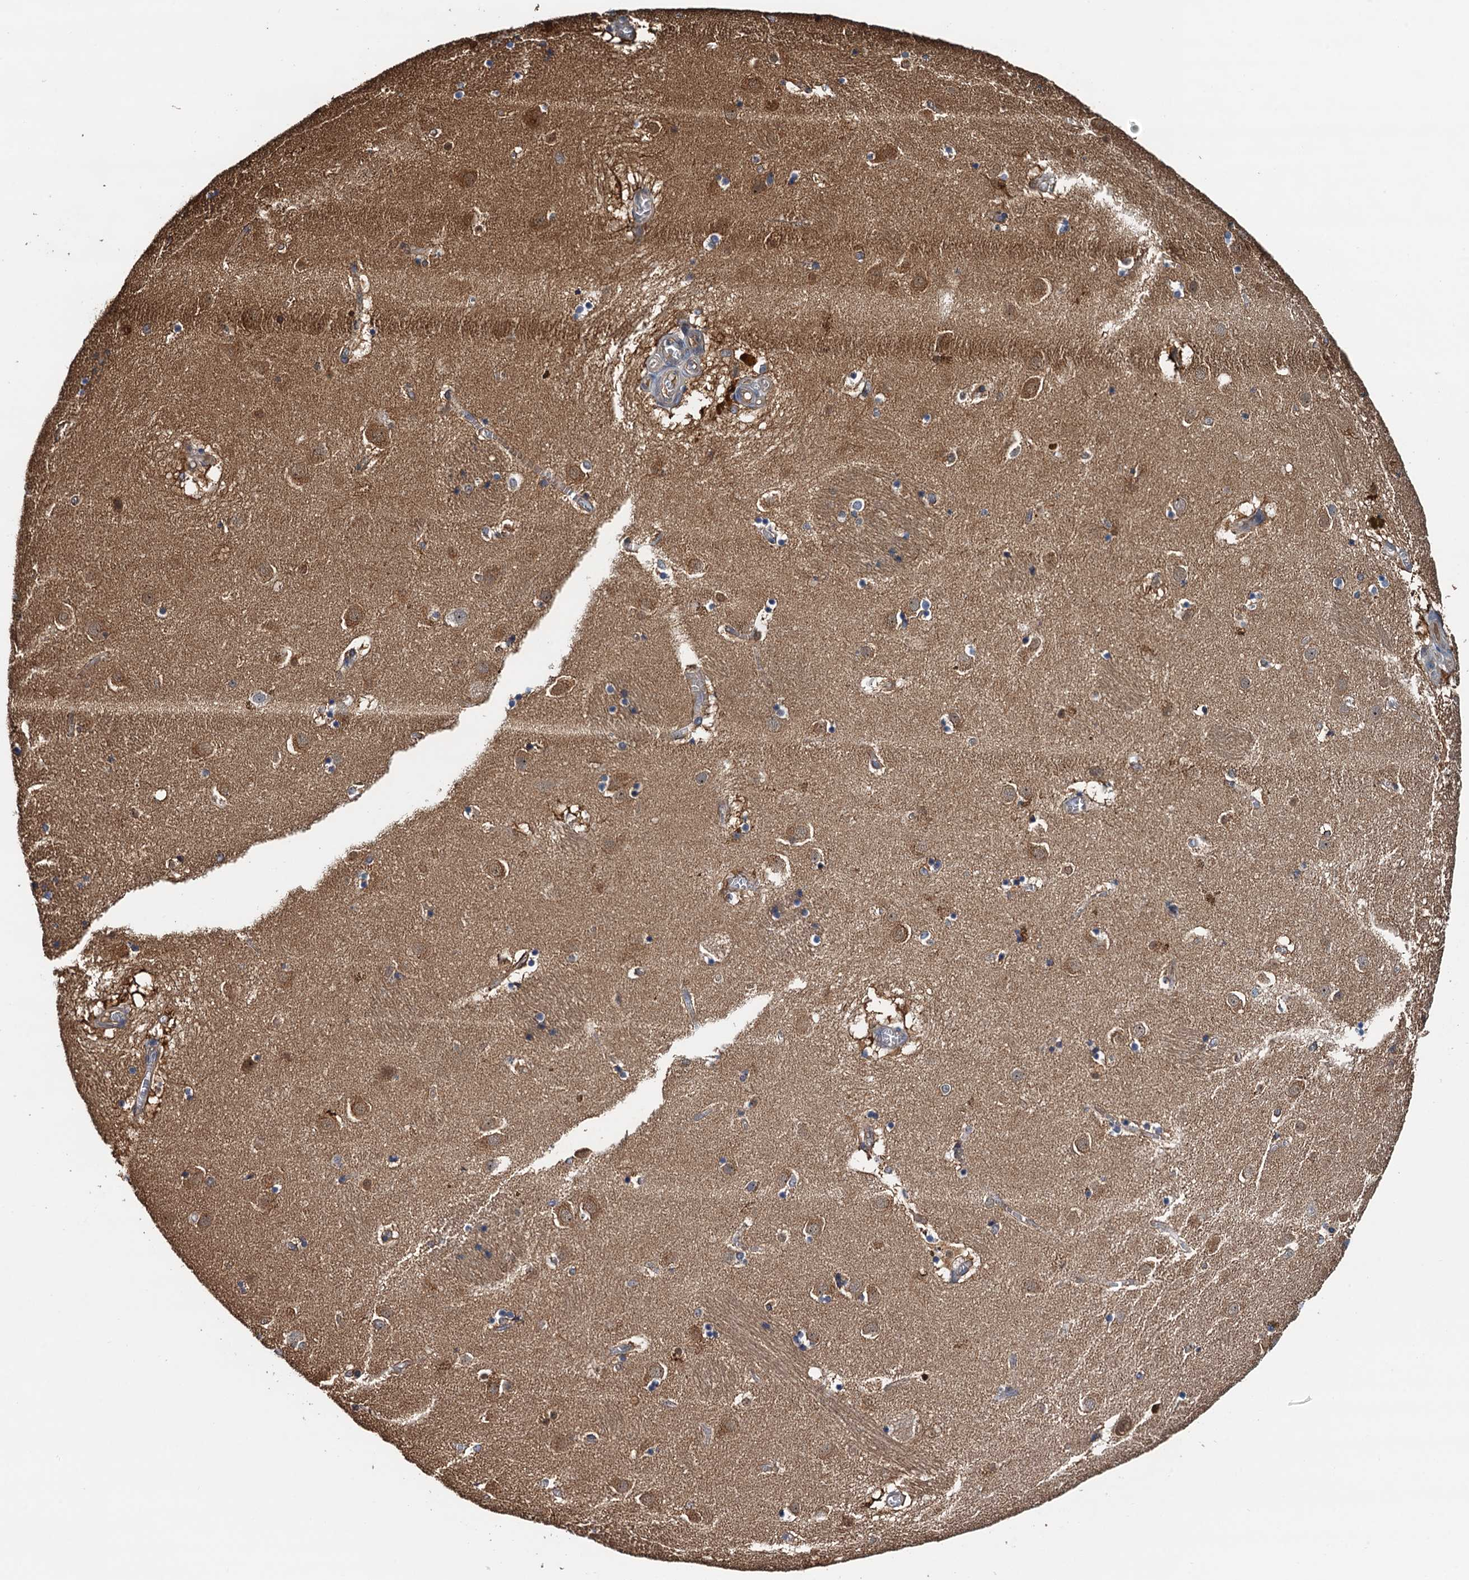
{"staining": {"intensity": "weak", "quantity": "<25%", "location": "cytoplasmic/membranous"}, "tissue": "caudate", "cell_type": "Glial cells", "image_type": "normal", "snomed": [{"axis": "morphology", "description": "Normal tissue, NOS"}, {"axis": "topography", "description": "Lateral ventricle wall"}], "caption": "The histopathology image reveals no staining of glial cells in normal caudate.", "gene": "USP6NL", "patient": {"sex": "male", "age": 70}}